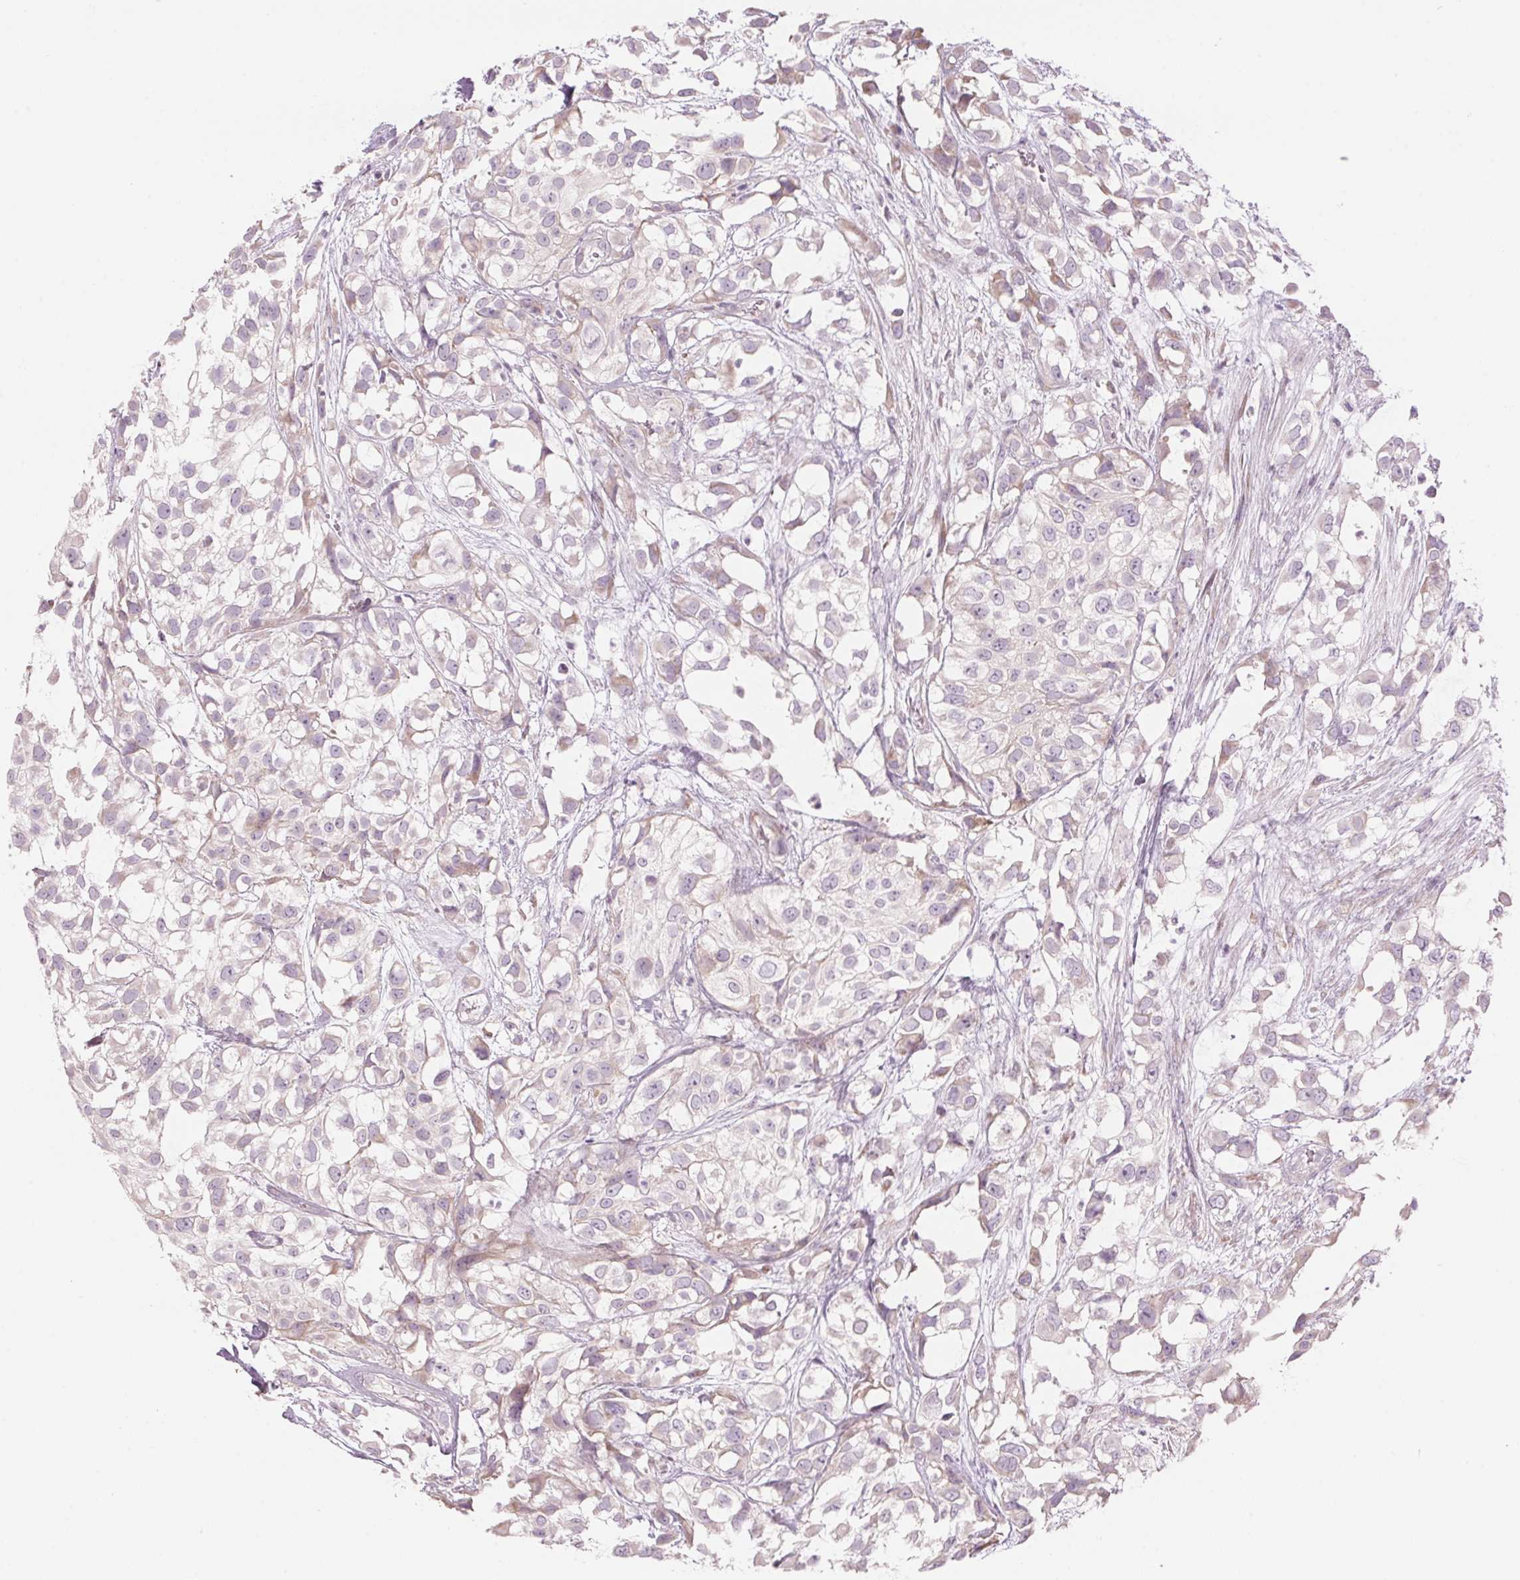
{"staining": {"intensity": "weak", "quantity": "<25%", "location": "cytoplasmic/membranous"}, "tissue": "urothelial cancer", "cell_type": "Tumor cells", "image_type": "cancer", "snomed": [{"axis": "morphology", "description": "Urothelial carcinoma, High grade"}, {"axis": "topography", "description": "Urinary bladder"}], "caption": "This is an IHC photomicrograph of human urothelial carcinoma (high-grade). There is no positivity in tumor cells.", "gene": "GNMT", "patient": {"sex": "male", "age": 56}}